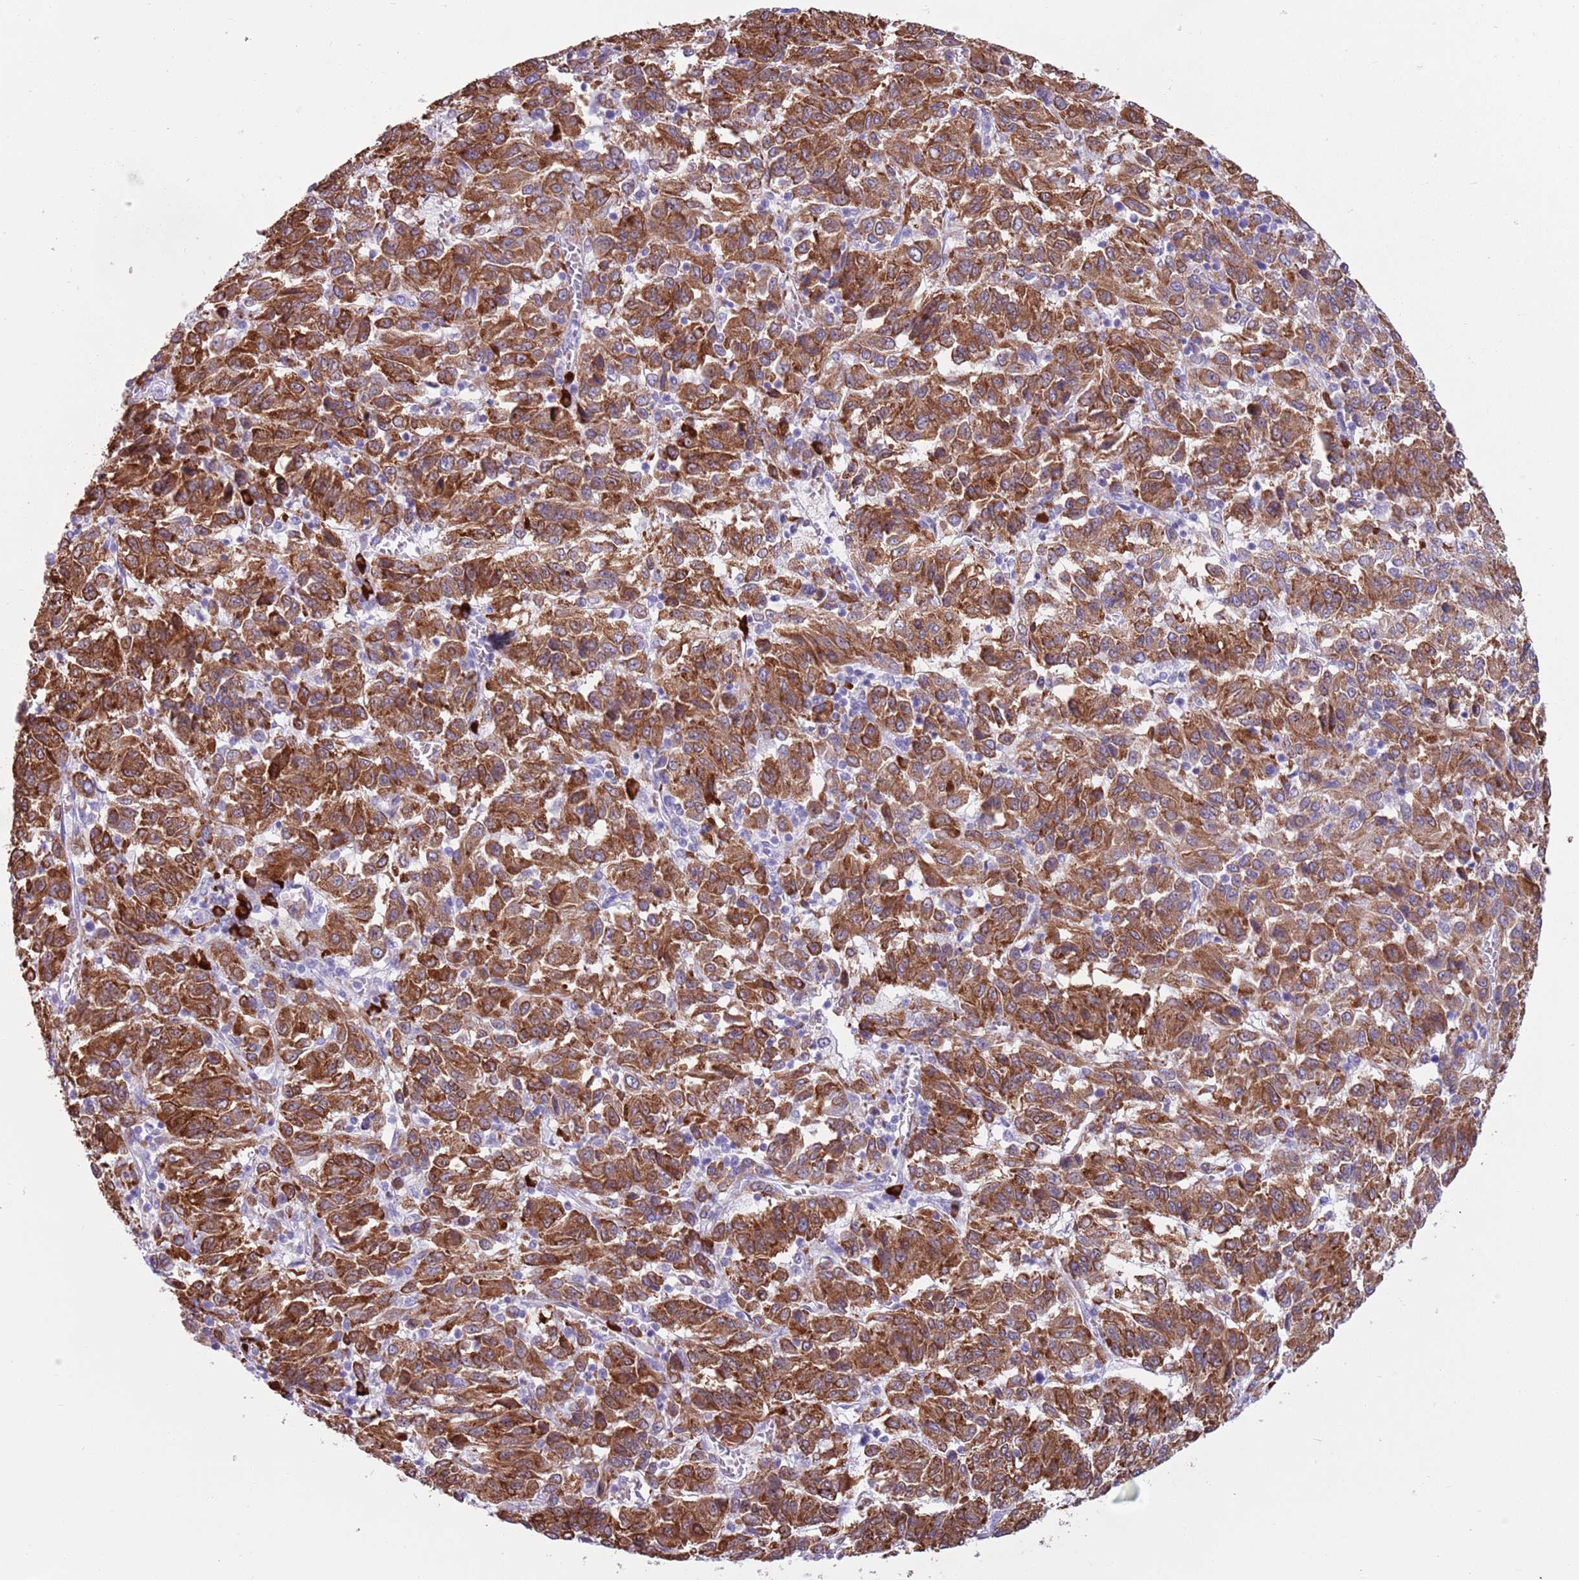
{"staining": {"intensity": "strong", "quantity": ">75%", "location": "cytoplasmic/membranous"}, "tissue": "melanoma", "cell_type": "Tumor cells", "image_type": "cancer", "snomed": [{"axis": "morphology", "description": "Malignant melanoma, Metastatic site"}, {"axis": "topography", "description": "Lung"}], "caption": "Brown immunohistochemical staining in human melanoma exhibits strong cytoplasmic/membranous positivity in about >75% of tumor cells. The protein is shown in brown color, while the nuclei are stained blue.", "gene": "LY6G5B", "patient": {"sex": "male", "age": 64}}